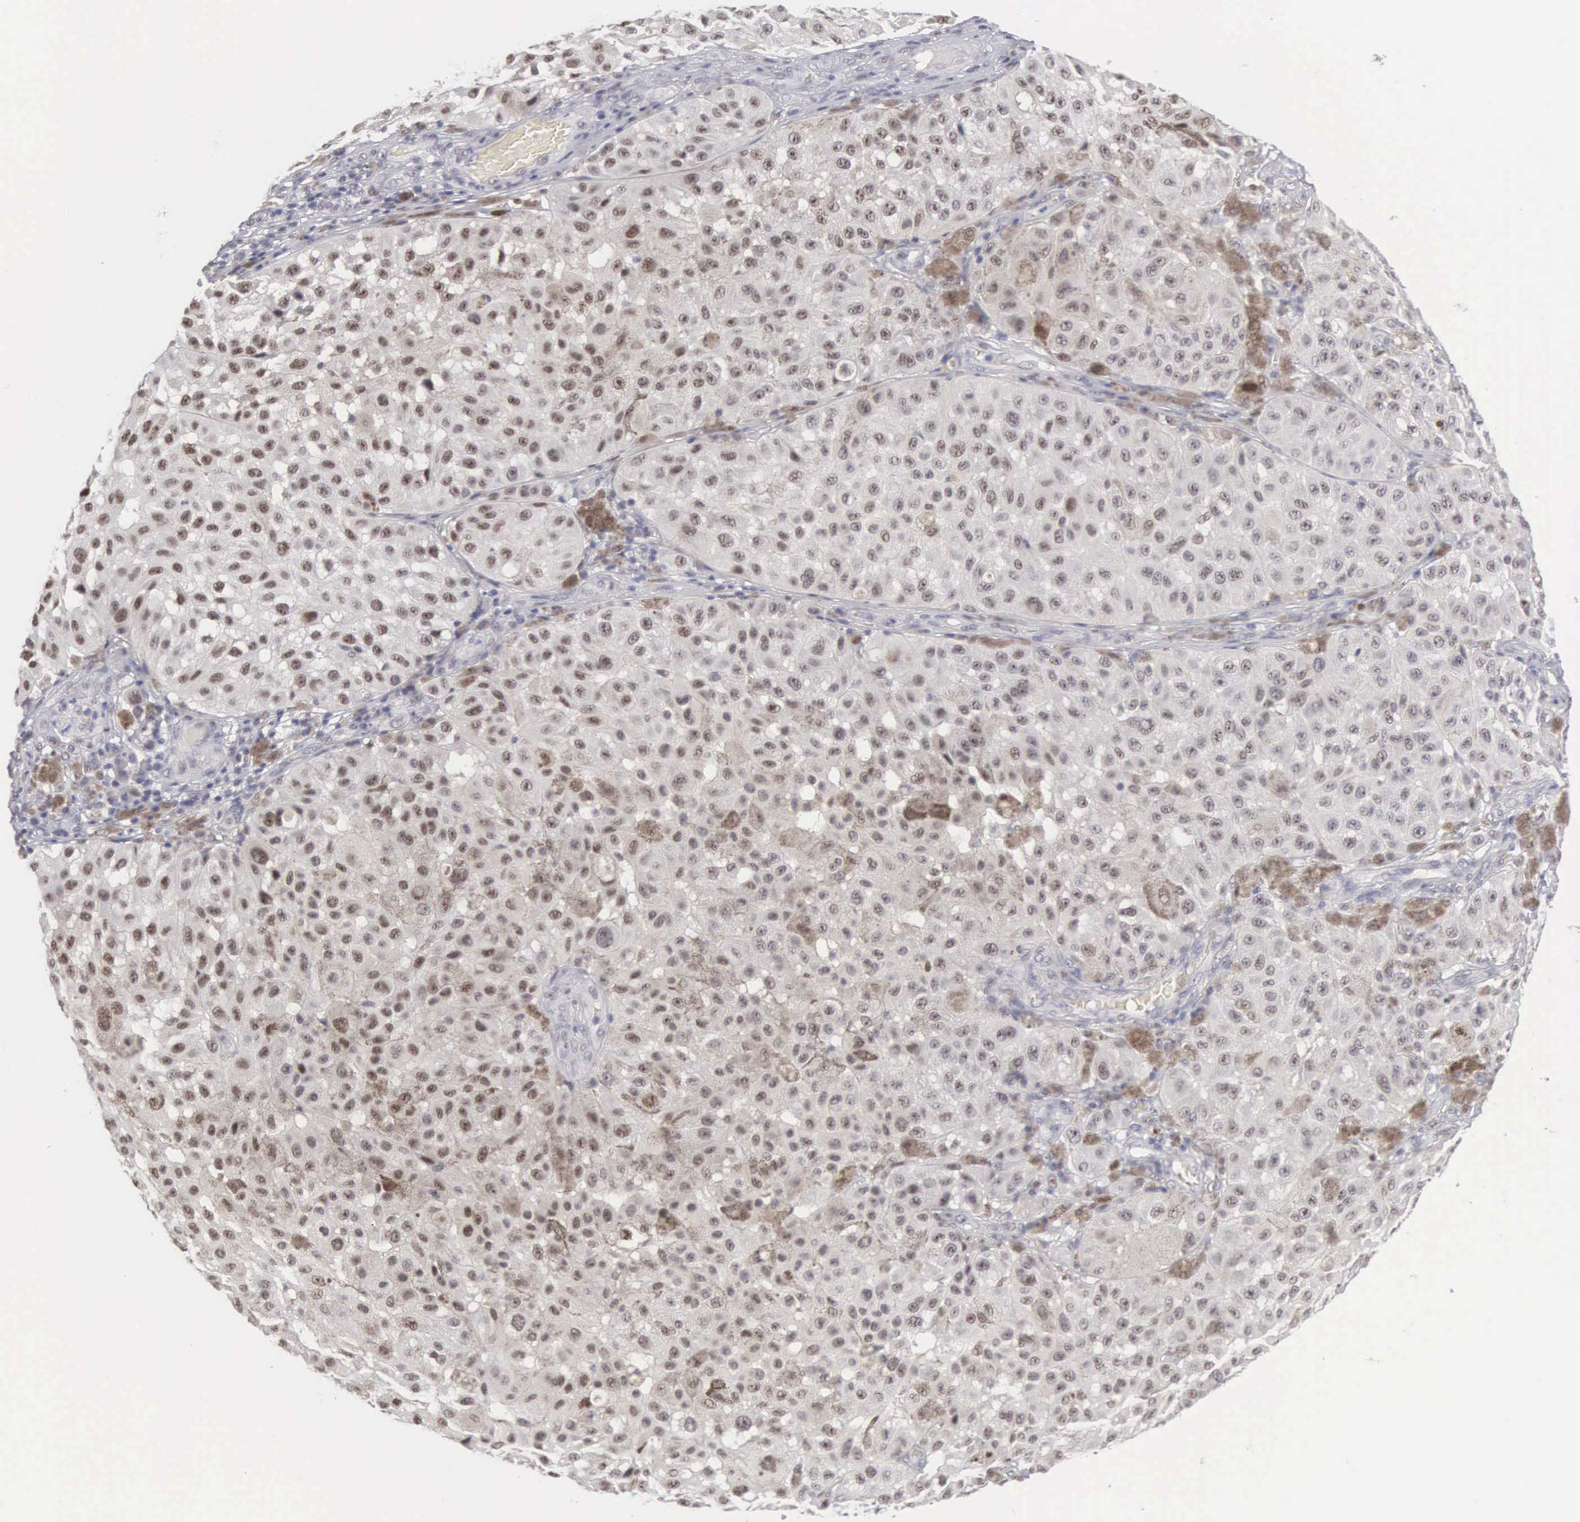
{"staining": {"intensity": "moderate", "quantity": "25%-75%", "location": "nuclear"}, "tissue": "melanoma", "cell_type": "Tumor cells", "image_type": "cancer", "snomed": [{"axis": "morphology", "description": "Malignant melanoma, NOS"}, {"axis": "topography", "description": "Skin"}], "caption": "An immunohistochemistry (IHC) image of tumor tissue is shown. Protein staining in brown shows moderate nuclear positivity in melanoma within tumor cells.", "gene": "MNAT1", "patient": {"sex": "female", "age": 64}}